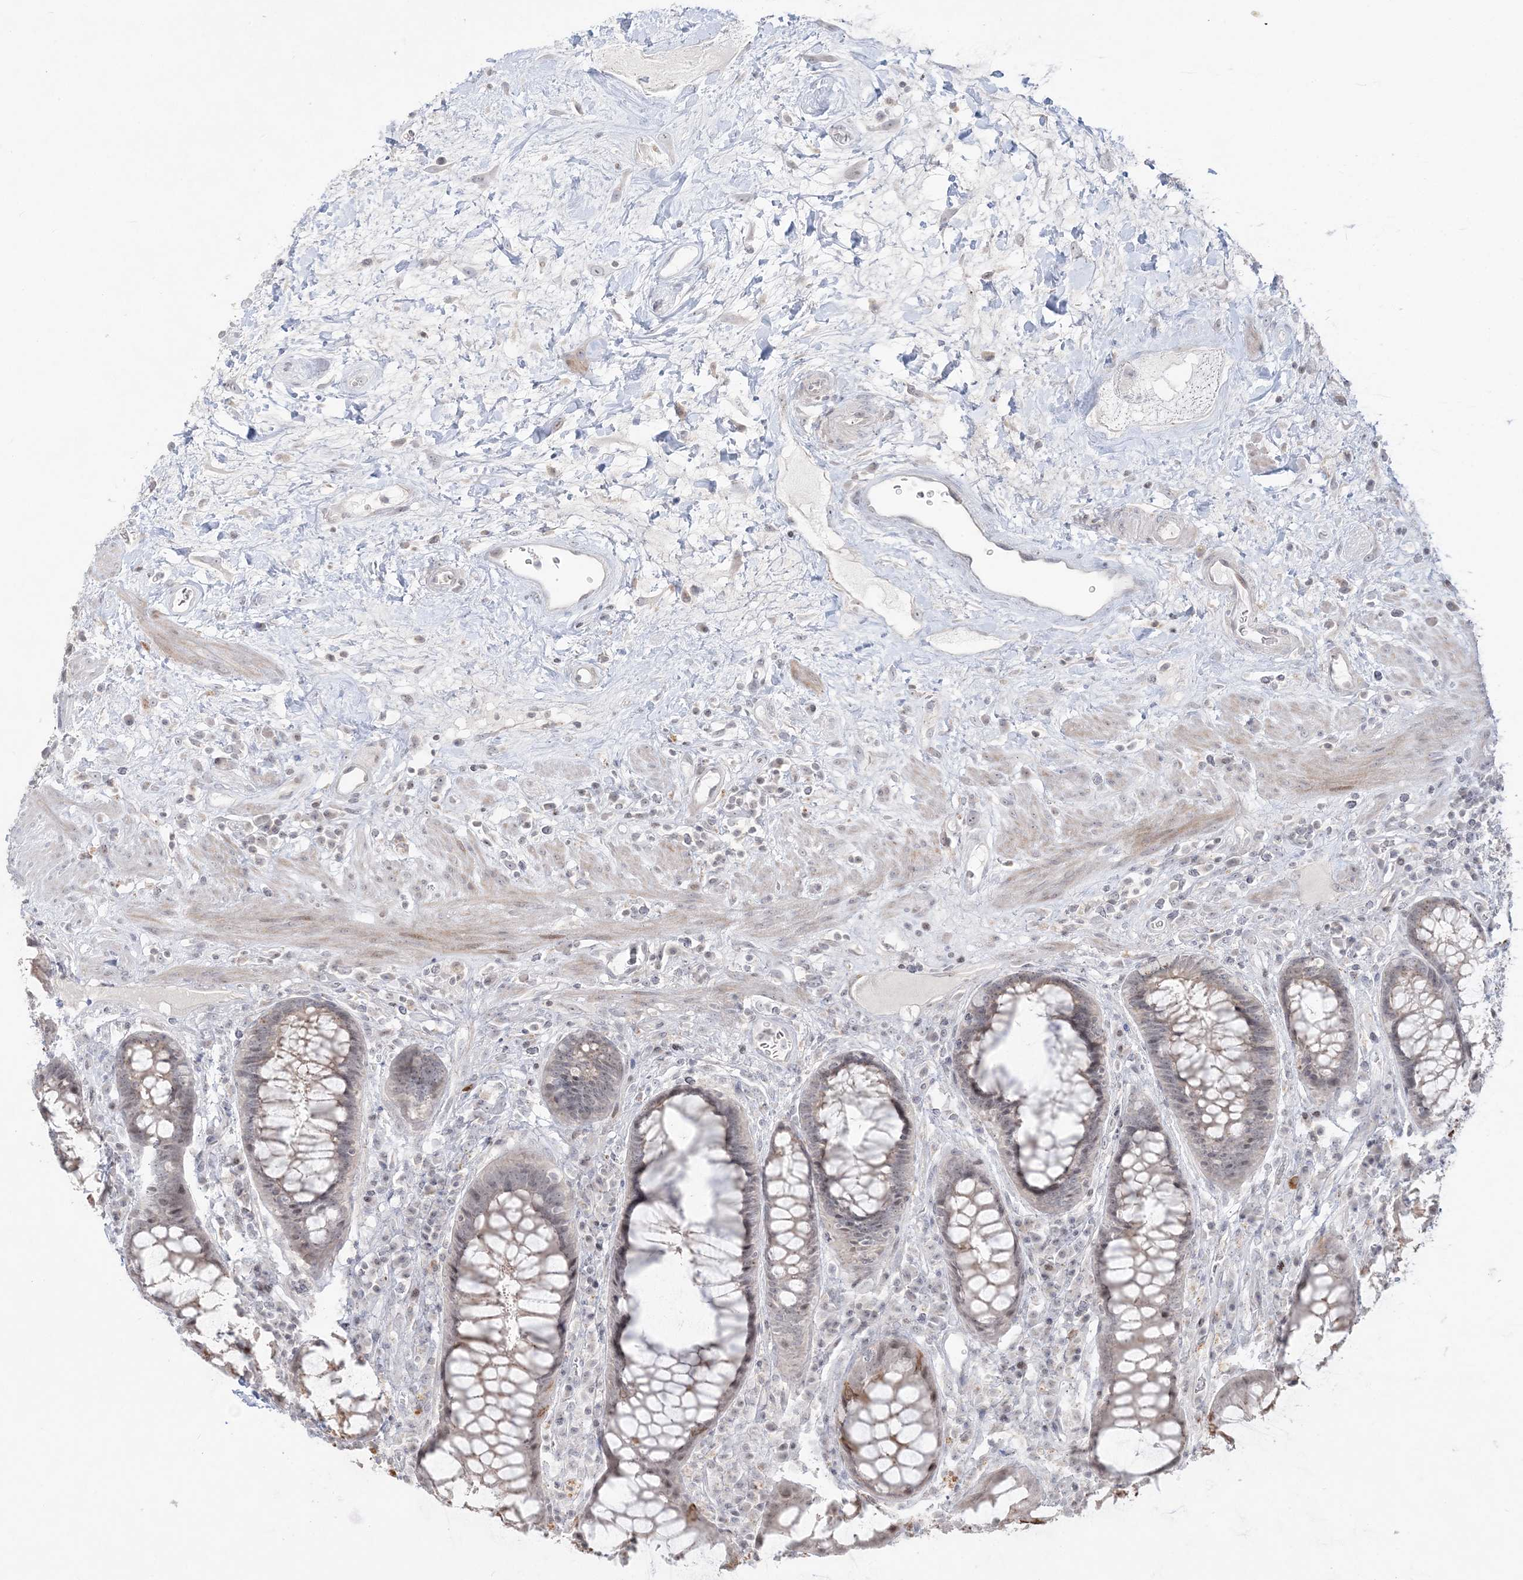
{"staining": {"intensity": "weak", "quantity": "25%-75%", "location": "cytoplasmic/membranous,nuclear"}, "tissue": "rectum", "cell_type": "Glandular cells", "image_type": "normal", "snomed": [{"axis": "morphology", "description": "Normal tissue, NOS"}, {"axis": "topography", "description": "Rectum"}], "caption": "A brown stain labels weak cytoplasmic/membranous,nuclear expression of a protein in glandular cells of unremarkable rectum. (Brightfield microscopy of DAB IHC at high magnification).", "gene": "SH3BP4", "patient": {"sex": "male", "age": 64}}